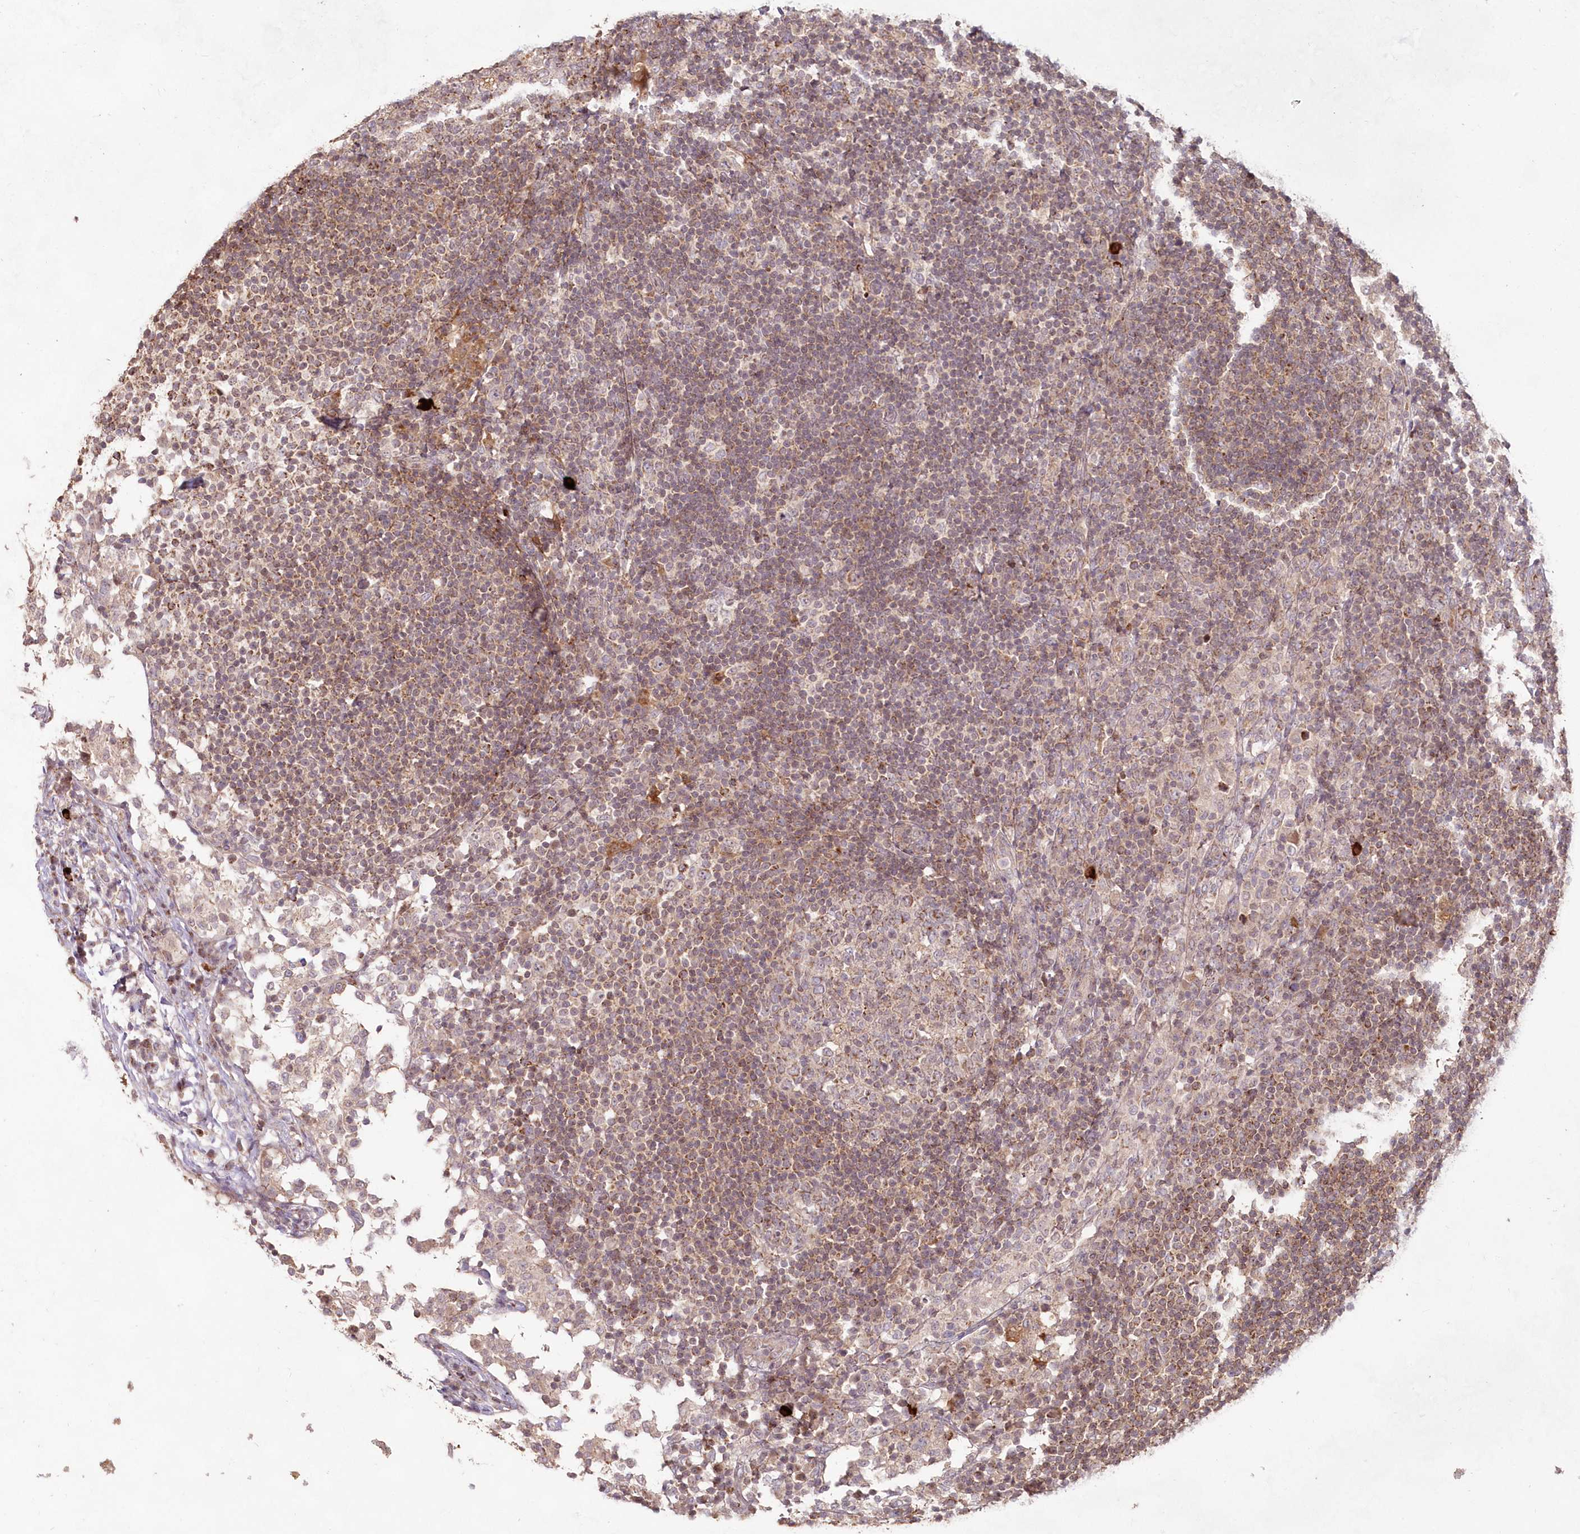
{"staining": {"intensity": "moderate", "quantity": "<25%", "location": "cytoplasmic/membranous"}, "tissue": "lymph node", "cell_type": "Germinal center cells", "image_type": "normal", "snomed": [{"axis": "morphology", "description": "Normal tissue, NOS"}, {"axis": "topography", "description": "Lymph node"}], "caption": "Moderate cytoplasmic/membranous protein staining is present in about <25% of germinal center cells in lymph node. The staining was performed using DAB (3,3'-diaminobenzidine), with brown indicating positive protein expression. Nuclei are stained blue with hematoxylin.", "gene": "IMPA1", "patient": {"sex": "female", "age": 53}}